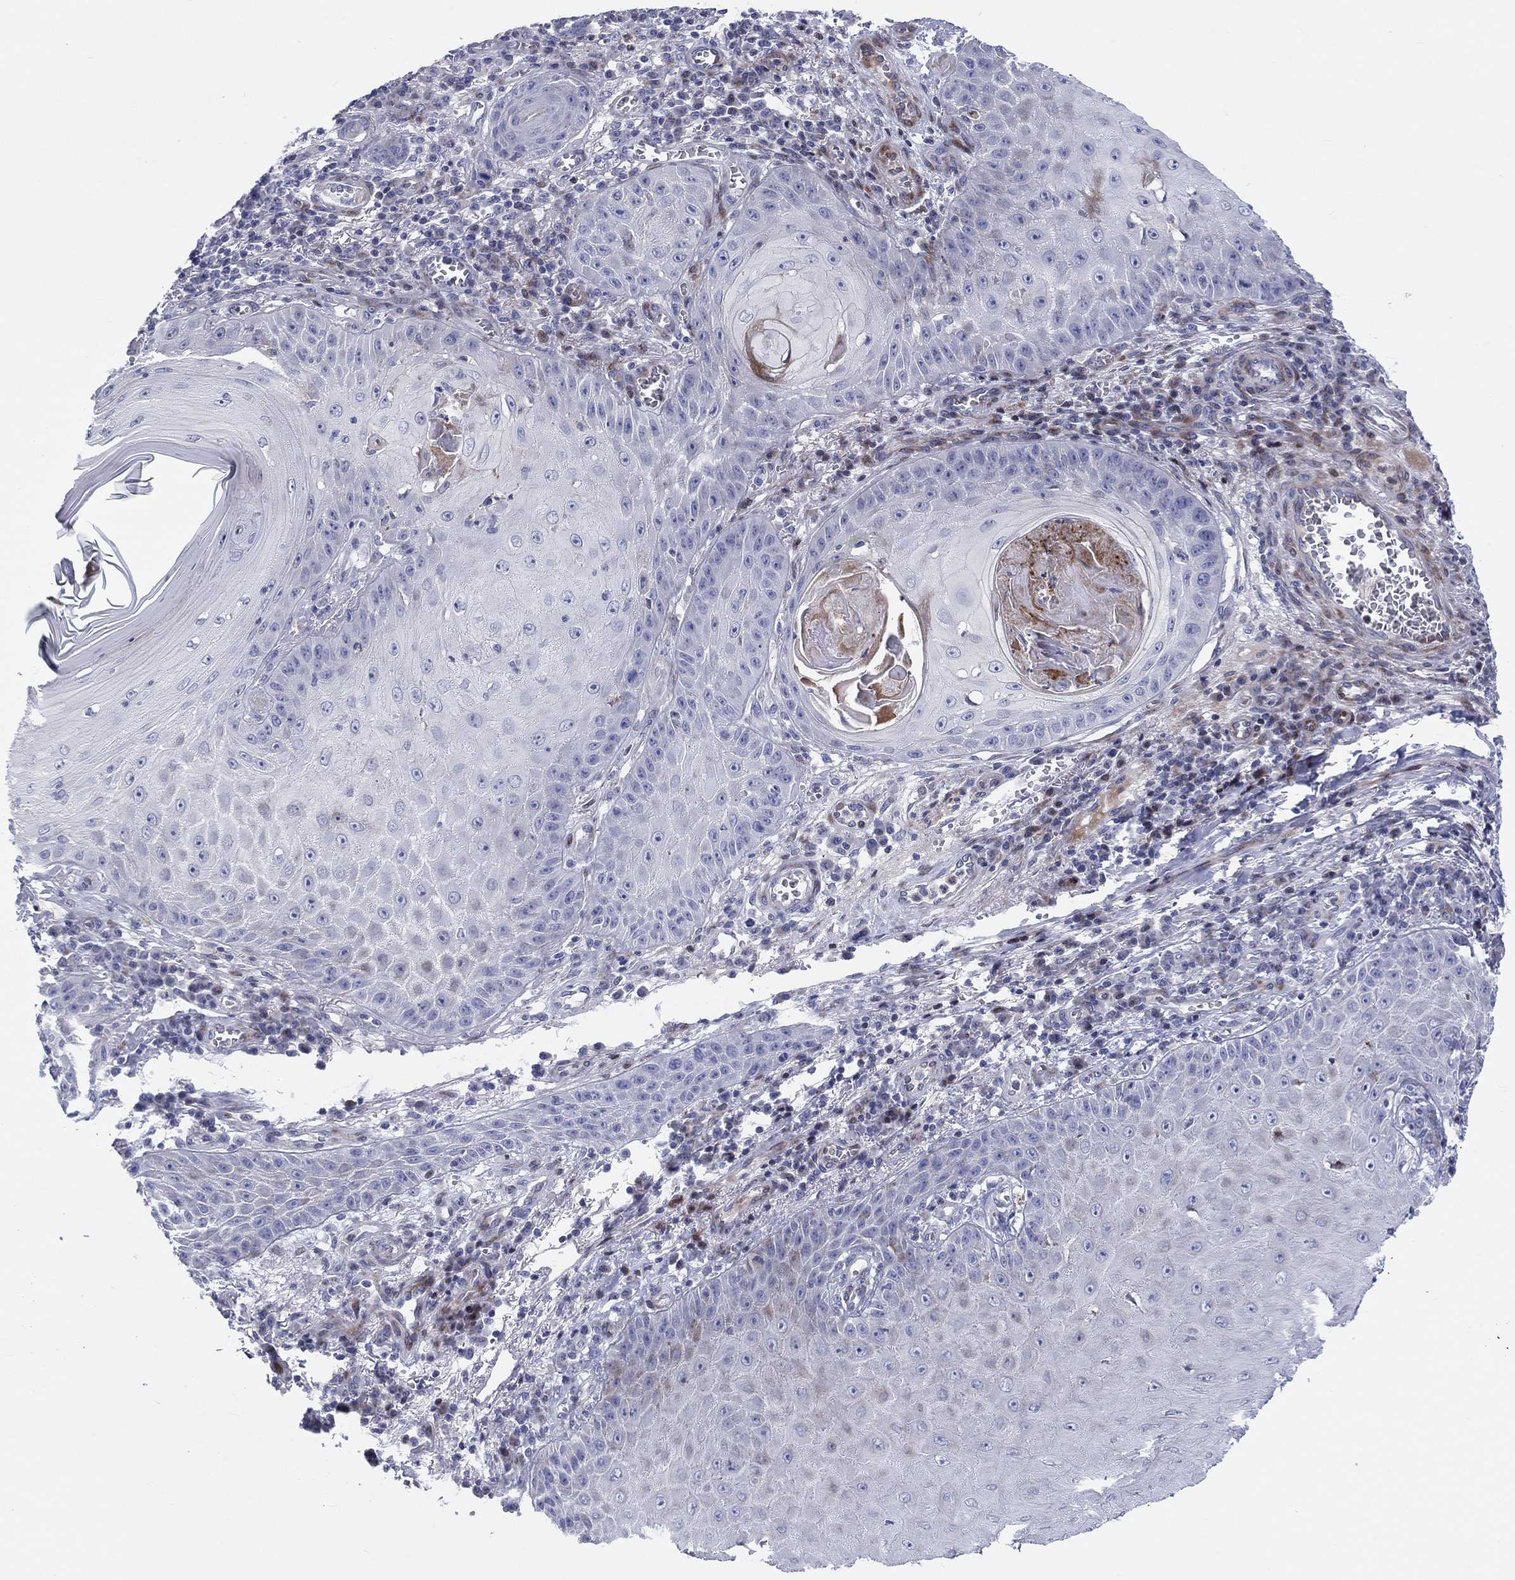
{"staining": {"intensity": "negative", "quantity": "none", "location": "none"}, "tissue": "skin cancer", "cell_type": "Tumor cells", "image_type": "cancer", "snomed": [{"axis": "morphology", "description": "Squamous cell carcinoma, NOS"}, {"axis": "topography", "description": "Skin"}], "caption": "High power microscopy photomicrograph of an immunohistochemistry micrograph of squamous cell carcinoma (skin), revealing no significant staining in tumor cells. Brightfield microscopy of immunohistochemistry stained with DAB (3,3'-diaminobenzidine) (brown) and hematoxylin (blue), captured at high magnification.", "gene": "ARHGAP36", "patient": {"sex": "male", "age": 70}}